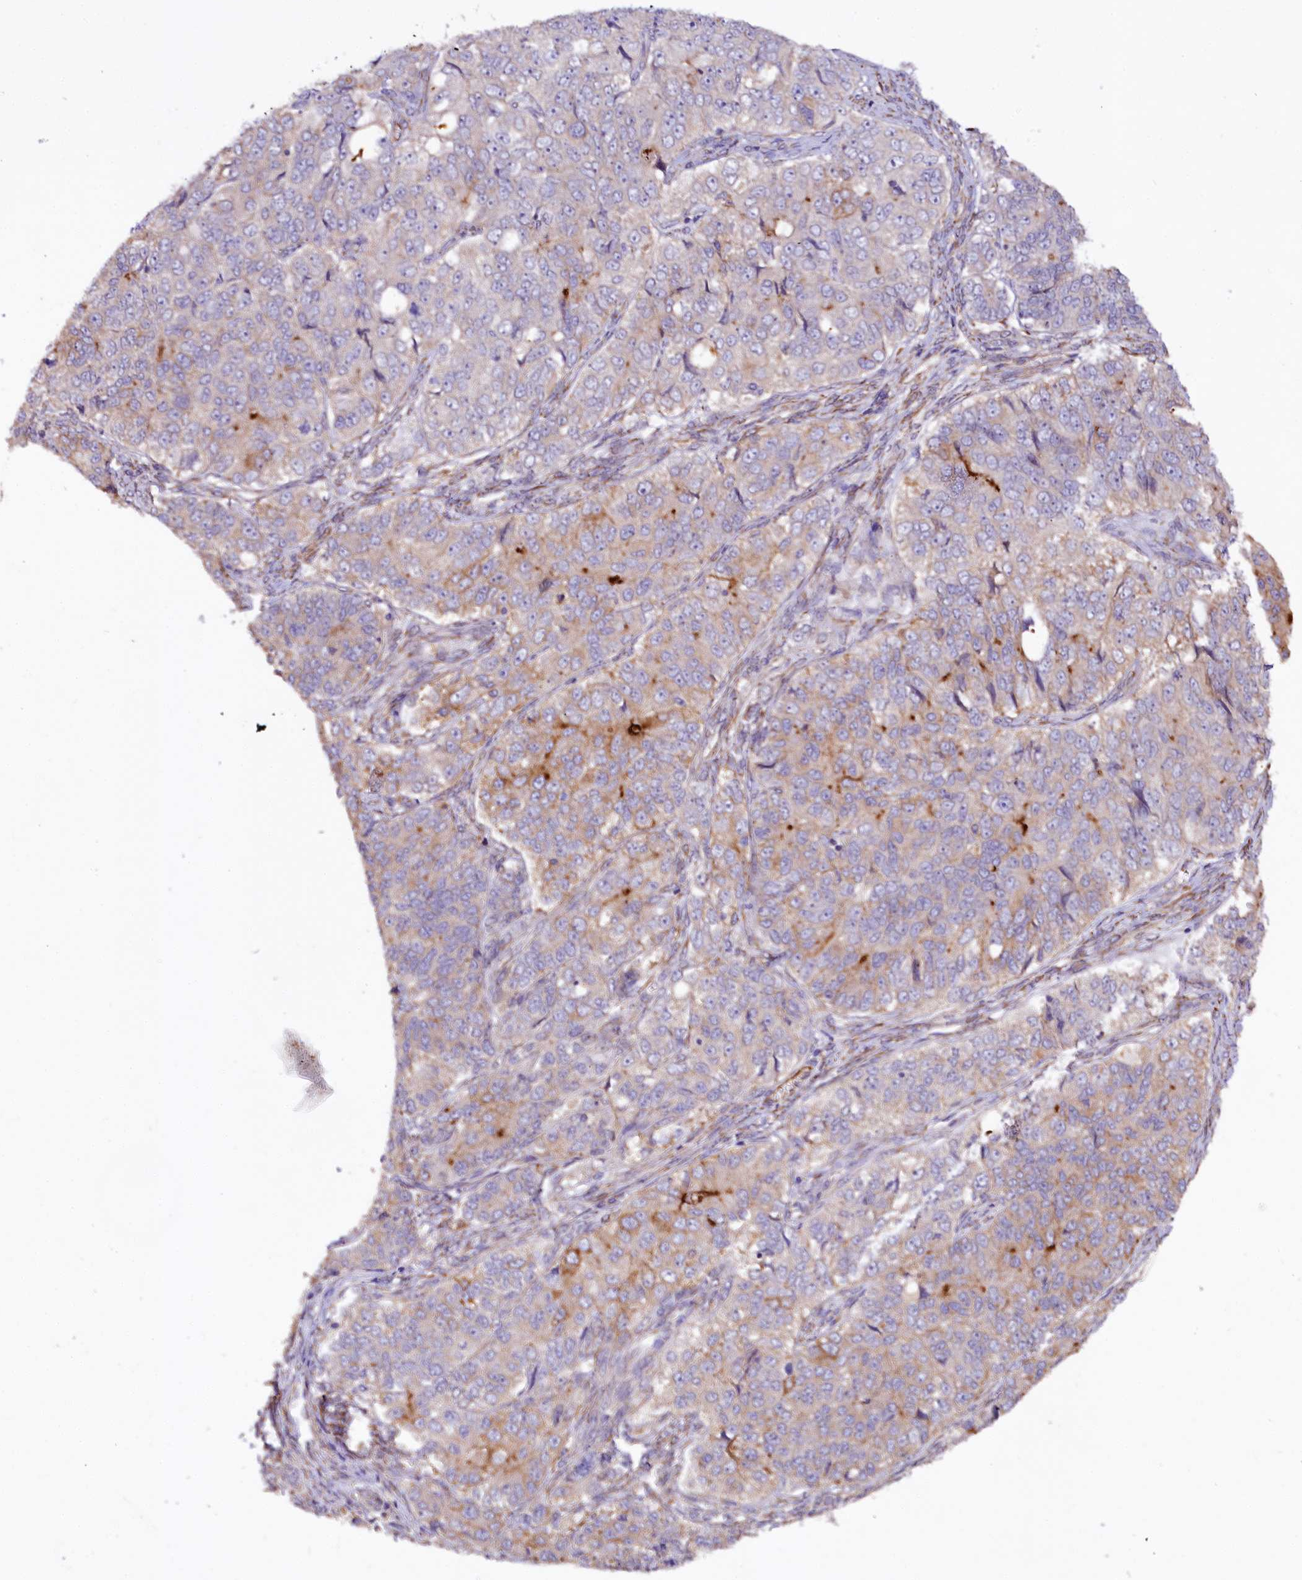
{"staining": {"intensity": "moderate", "quantity": "<25%", "location": "cytoplasmic/membranous"}, "tissue": "ovarian cancer", "cell_type": "Tumor cells", "image_type": "cancer", "snomed": [{"axis": "morphology", "description": "Carcinoma, endometroid"}, {"axis": "topography", "description": "Ovary"}], "caption": "A brown stain shows moderate cytoplasmic/membranous expression of a protein in human endometroid carcinoma (ovarian) tumor cells.", "gene": "TTC12", "patient": {"sex": "female", "age": 51}}